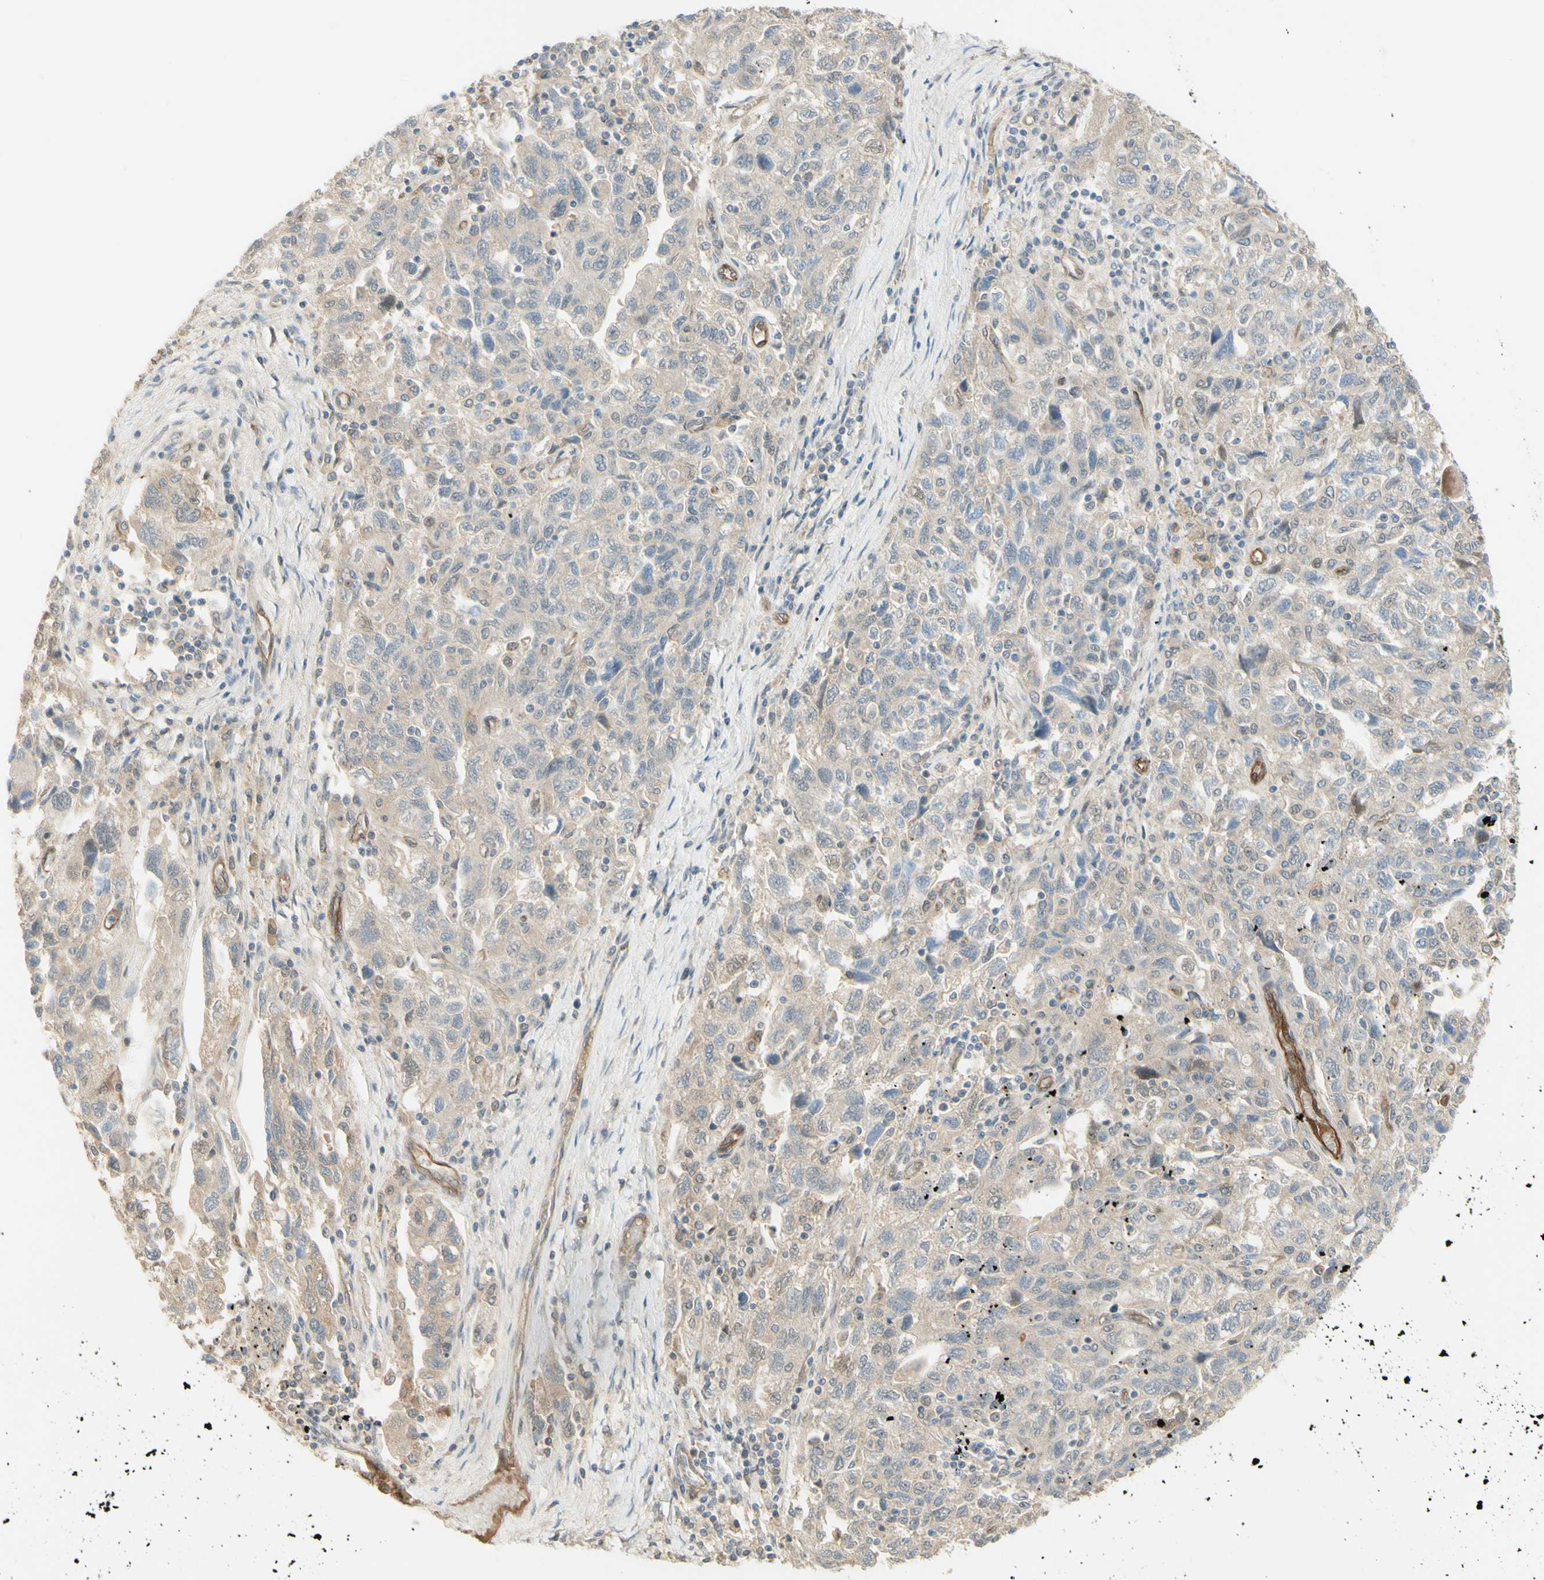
{"staining": {"intensity": "weak", "quantity": "25%-75%", "location": "cytoplasmic/membranous"}, "tissue": "ovarian cancer", "cell_type": "Tumor cells", "image_type": "cancer", "snomed": [{"axis": "morphology", "description": "Carcinoma, NOS"}, {"axis": "morphology", "description": "Cystadenocarcinoma, serous, NOS"}, {"axis": "topography", "description": "Ovary"}], "caption": "This histopathology image exhibits IHC staining of ovarian cancer, with low weak cytoplasmic/membranous expression in about 25%-75% of tumor cells.", "gene": "ANGPT2", "patient": {"sex": "female", "age": 69}}